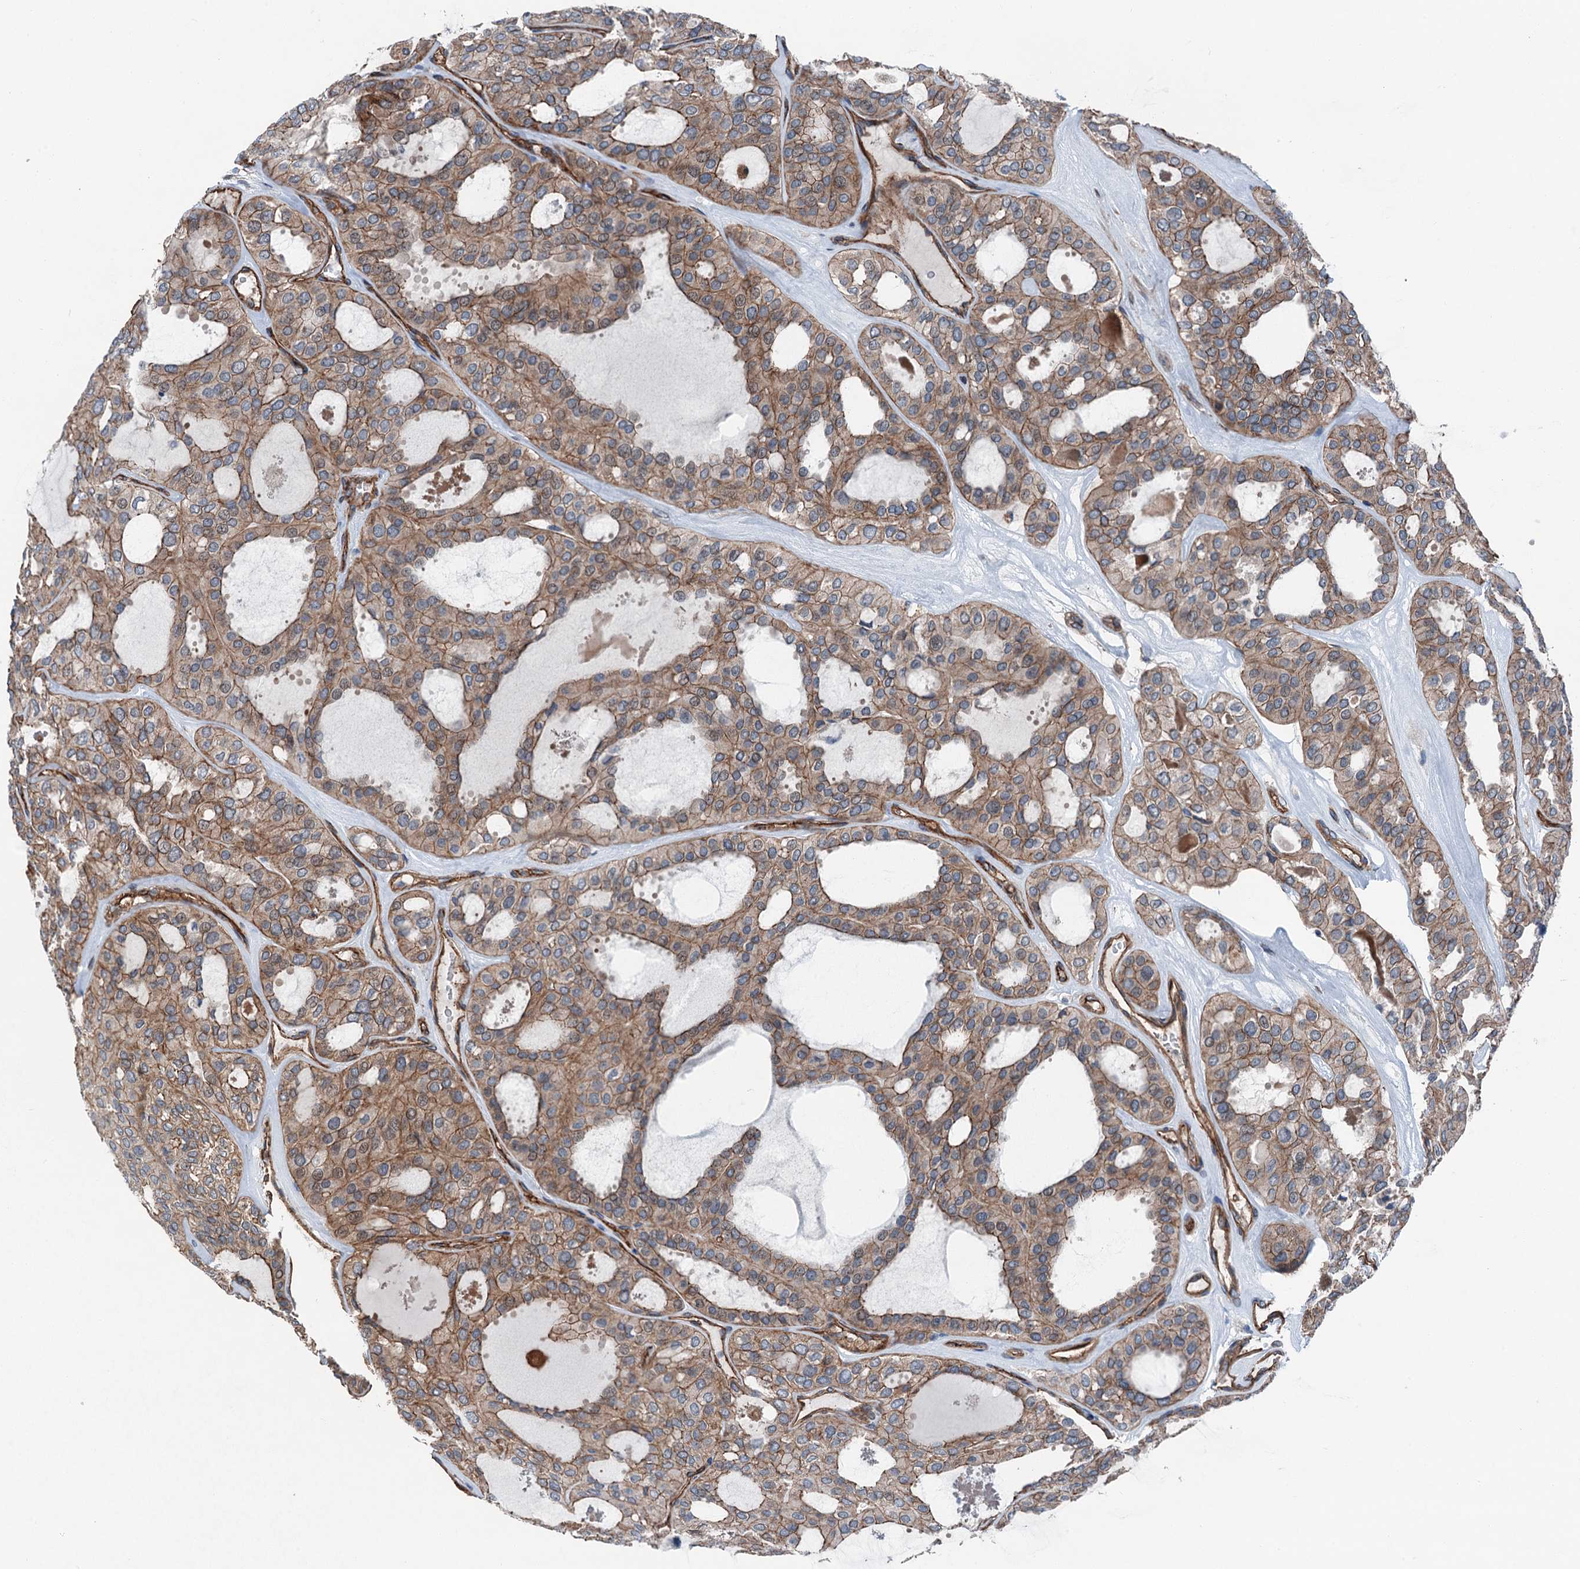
{"staining": {"intensity": "moderate", "quantity": "25%-75%", "location": "cytoplasmic/membranous"}, "tissue": "thyroid cancer", "cell_type": "Tumor cells", "image_type": "cancer", "snomed": [{"axis": "morphology", "description": "Follicular adenoma carcinoma, NOS"}, {"axis": "topography", "description": "Thyroid gland"}], "caption": "Moderate cytoplasmic/membranous positivity for a protein is identified in about 25%-75% of tumor cells of thyroid cancer (follicular adenoma carcinoma) using IHC.", "gene": "NMRAL1", "patient": {"sex": "male", "age": 75}}